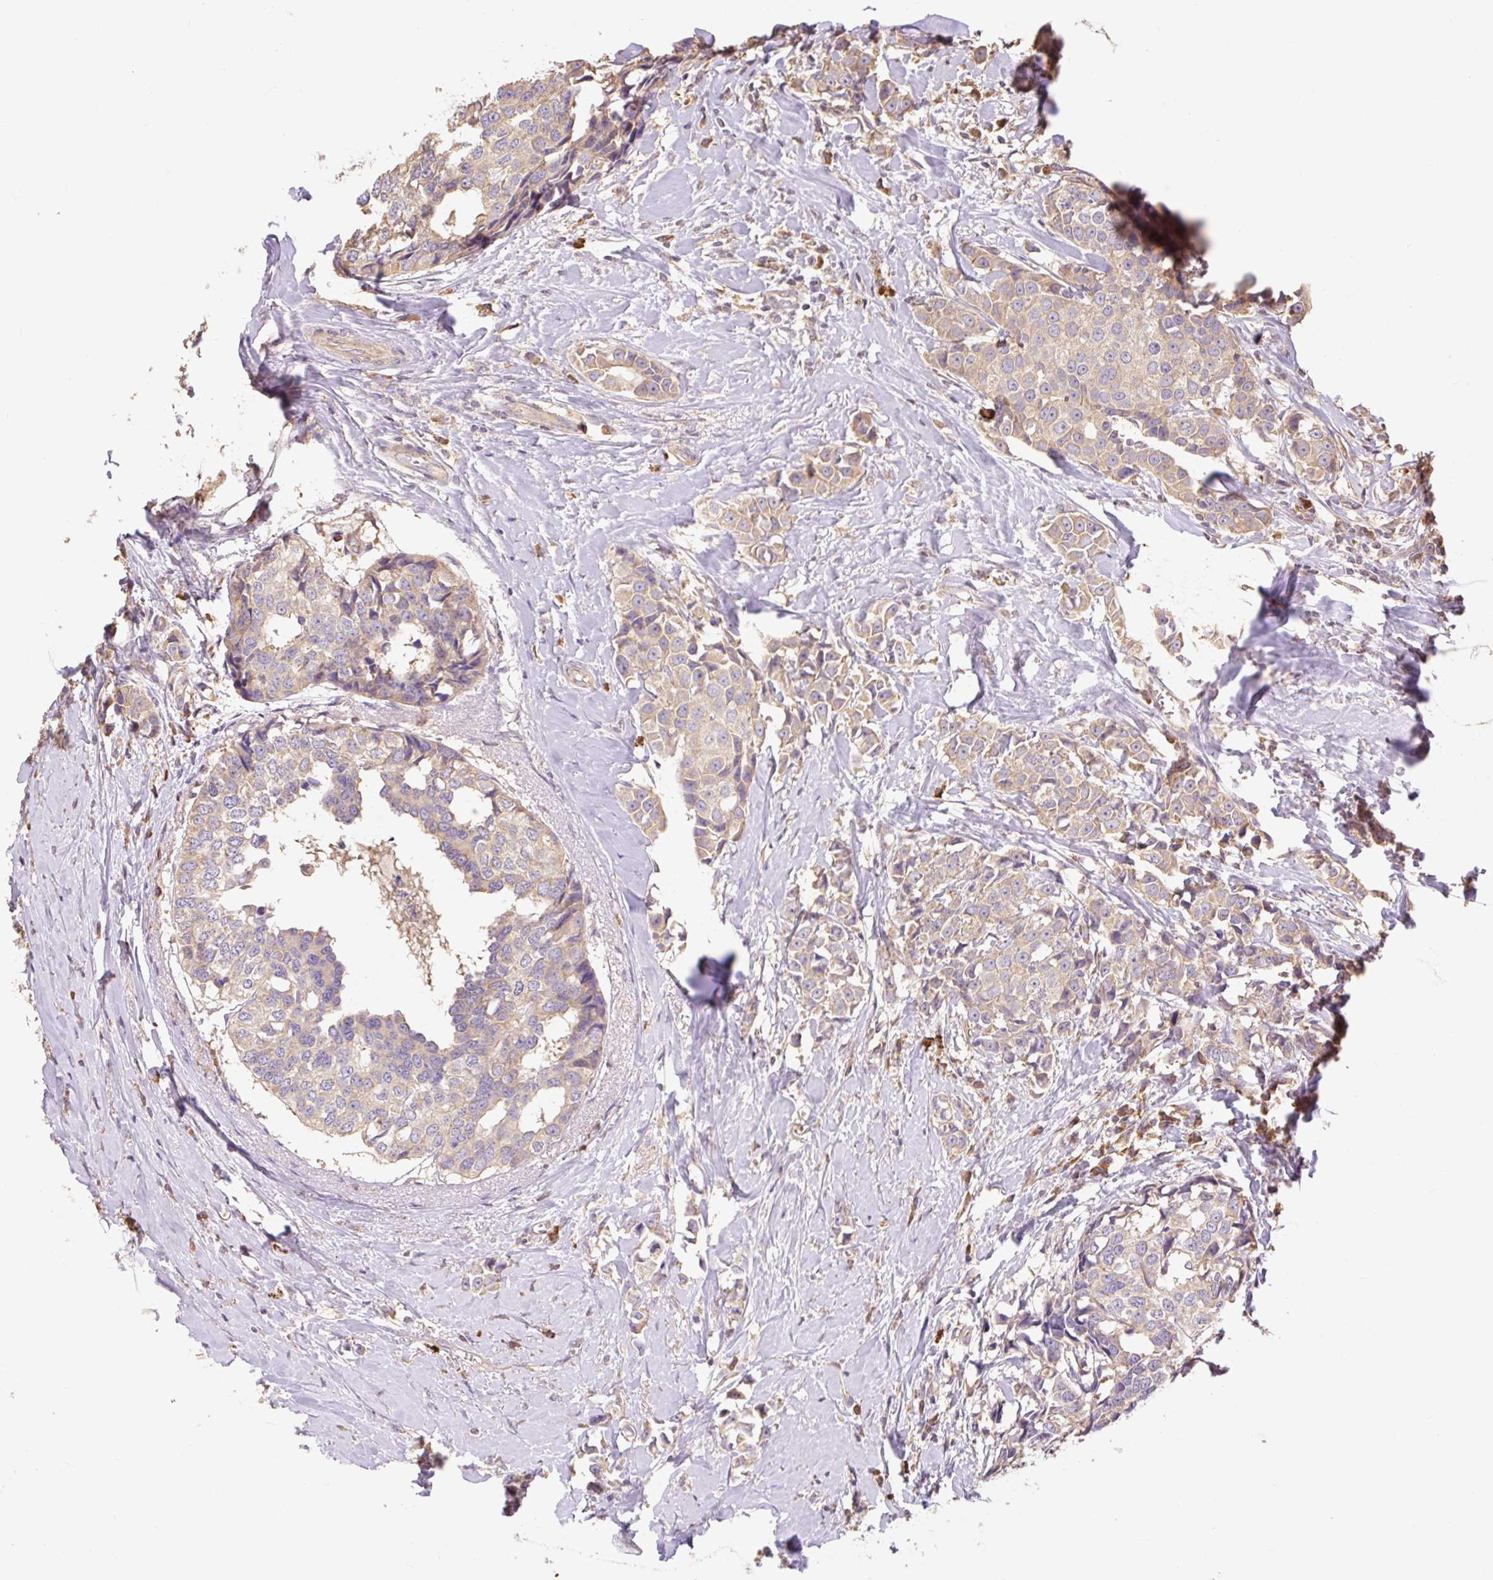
{"staining": {"intensity": "weak", "quantity": "25%-75%", "location": "cytoplasmic/membranous"}, "tissue": "breast cancer", "cell_type": "Tumor cells", "image_type": "cancer", "snomed": [{"axis": "morphology", "description": "Duct carcinoma"}, {"axis": "topography", "description": "Breast"}], "caption": "IHC histopathology image of infiltrating ductal carcinoma (breast) stained for a protein (brown), which displays low levels of weak cytoplasmic/membranous expression in about 25%-75% of tumor cells.", "gene": "DESI1", "patient": {"sex": "female", "age": 80}}